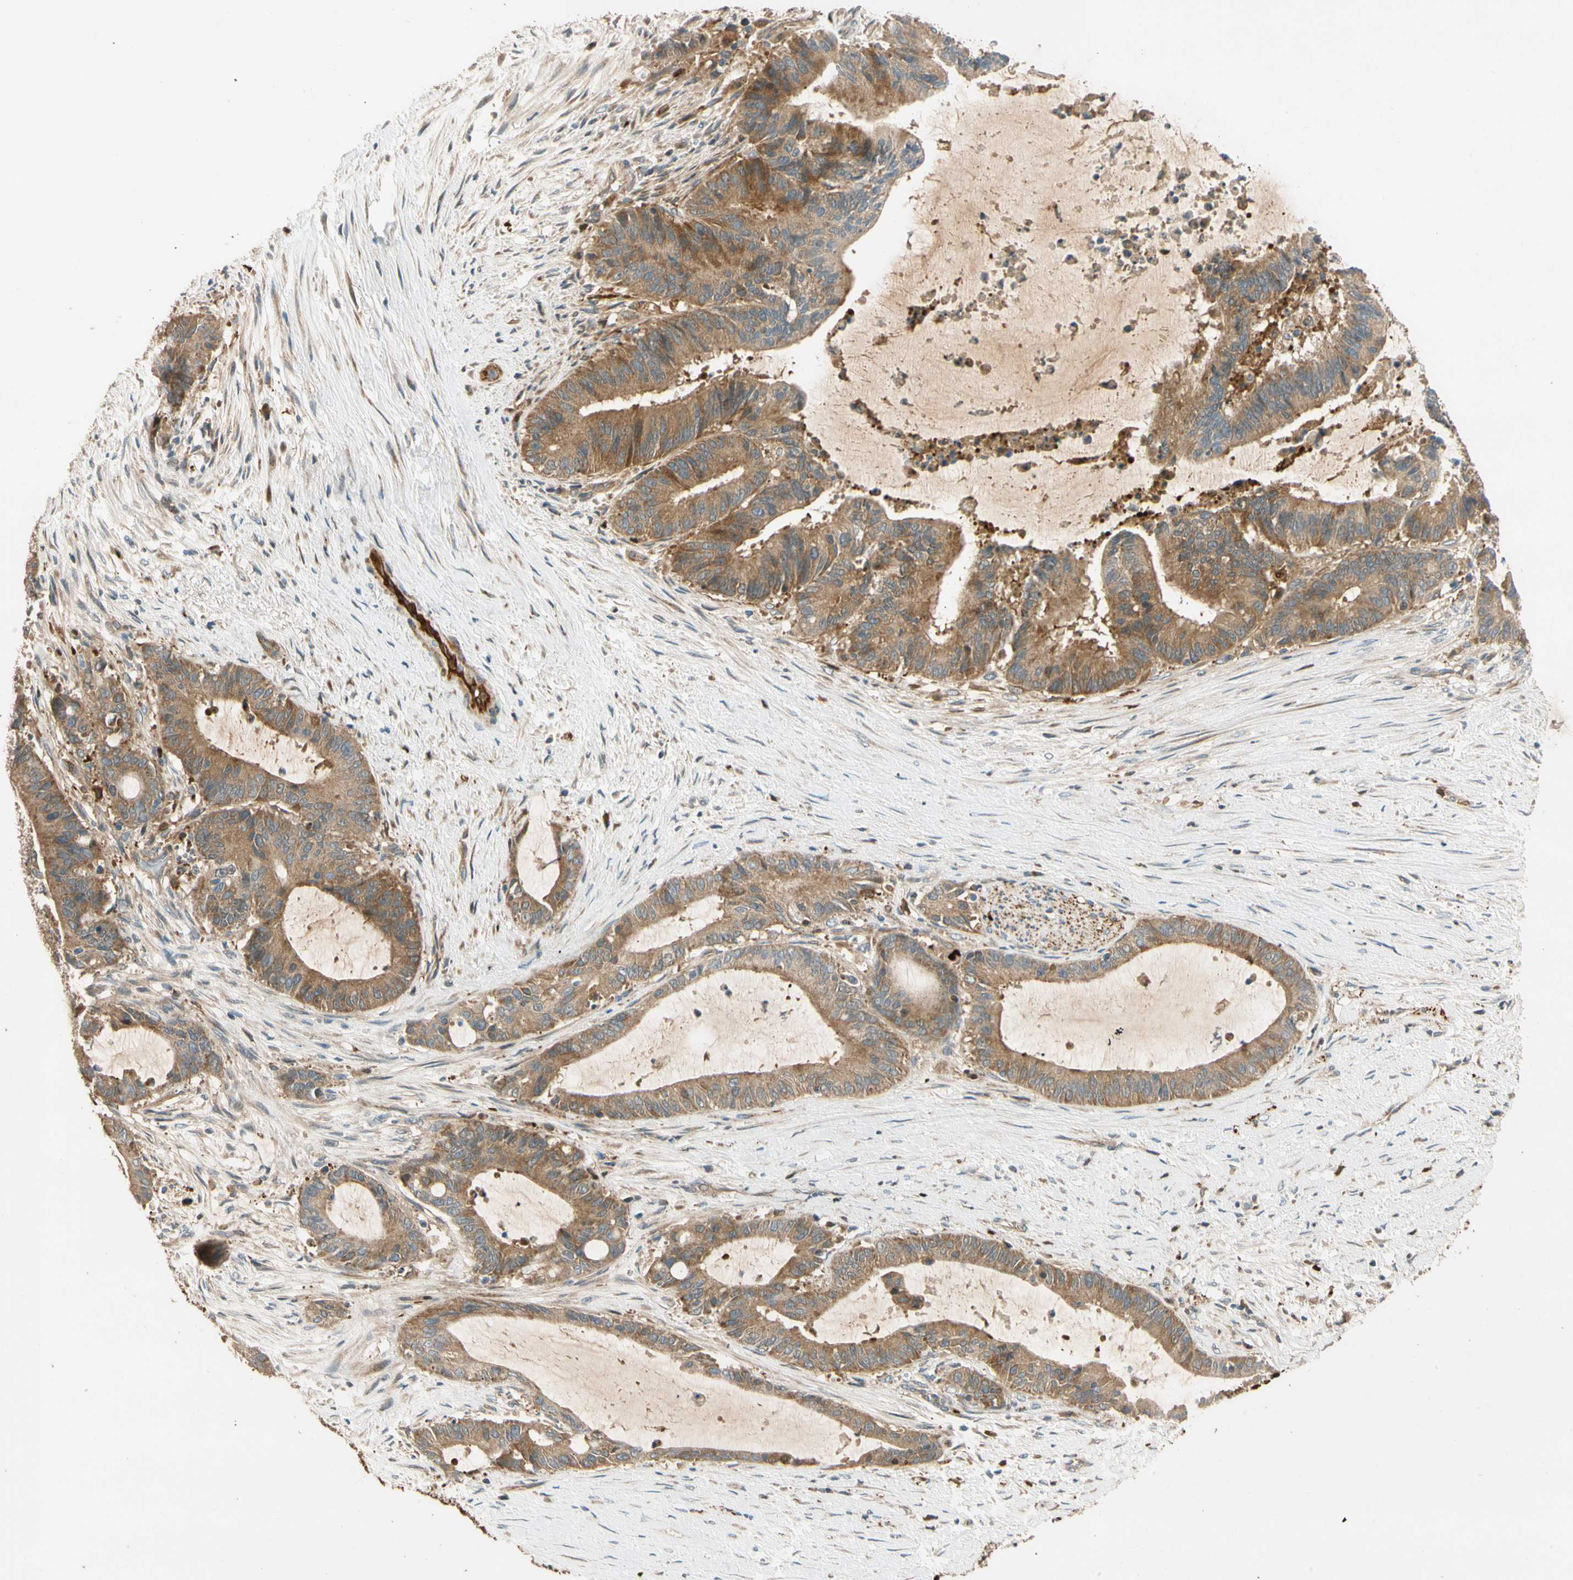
{"staining": {"intensity": "moderate", "quantity": ">75%", "location": "cytoplasmic/membranous"}, "tissue": "liver cancer", "cell_type": "Tumor cells", "image_type": "cancer", "snomed": [{"axis": "morphology", "description": "Cholangiocarcinoma"}, {"axis": "topography", "description": "Liver"}], "caption": "A medium amount of moderate cytoplasmic/membranous expression is identified in about >75% of tumor cells in liver cancer tissue.", "gene": "PARP14", "patient": {"sex": "female", "age": 73}}